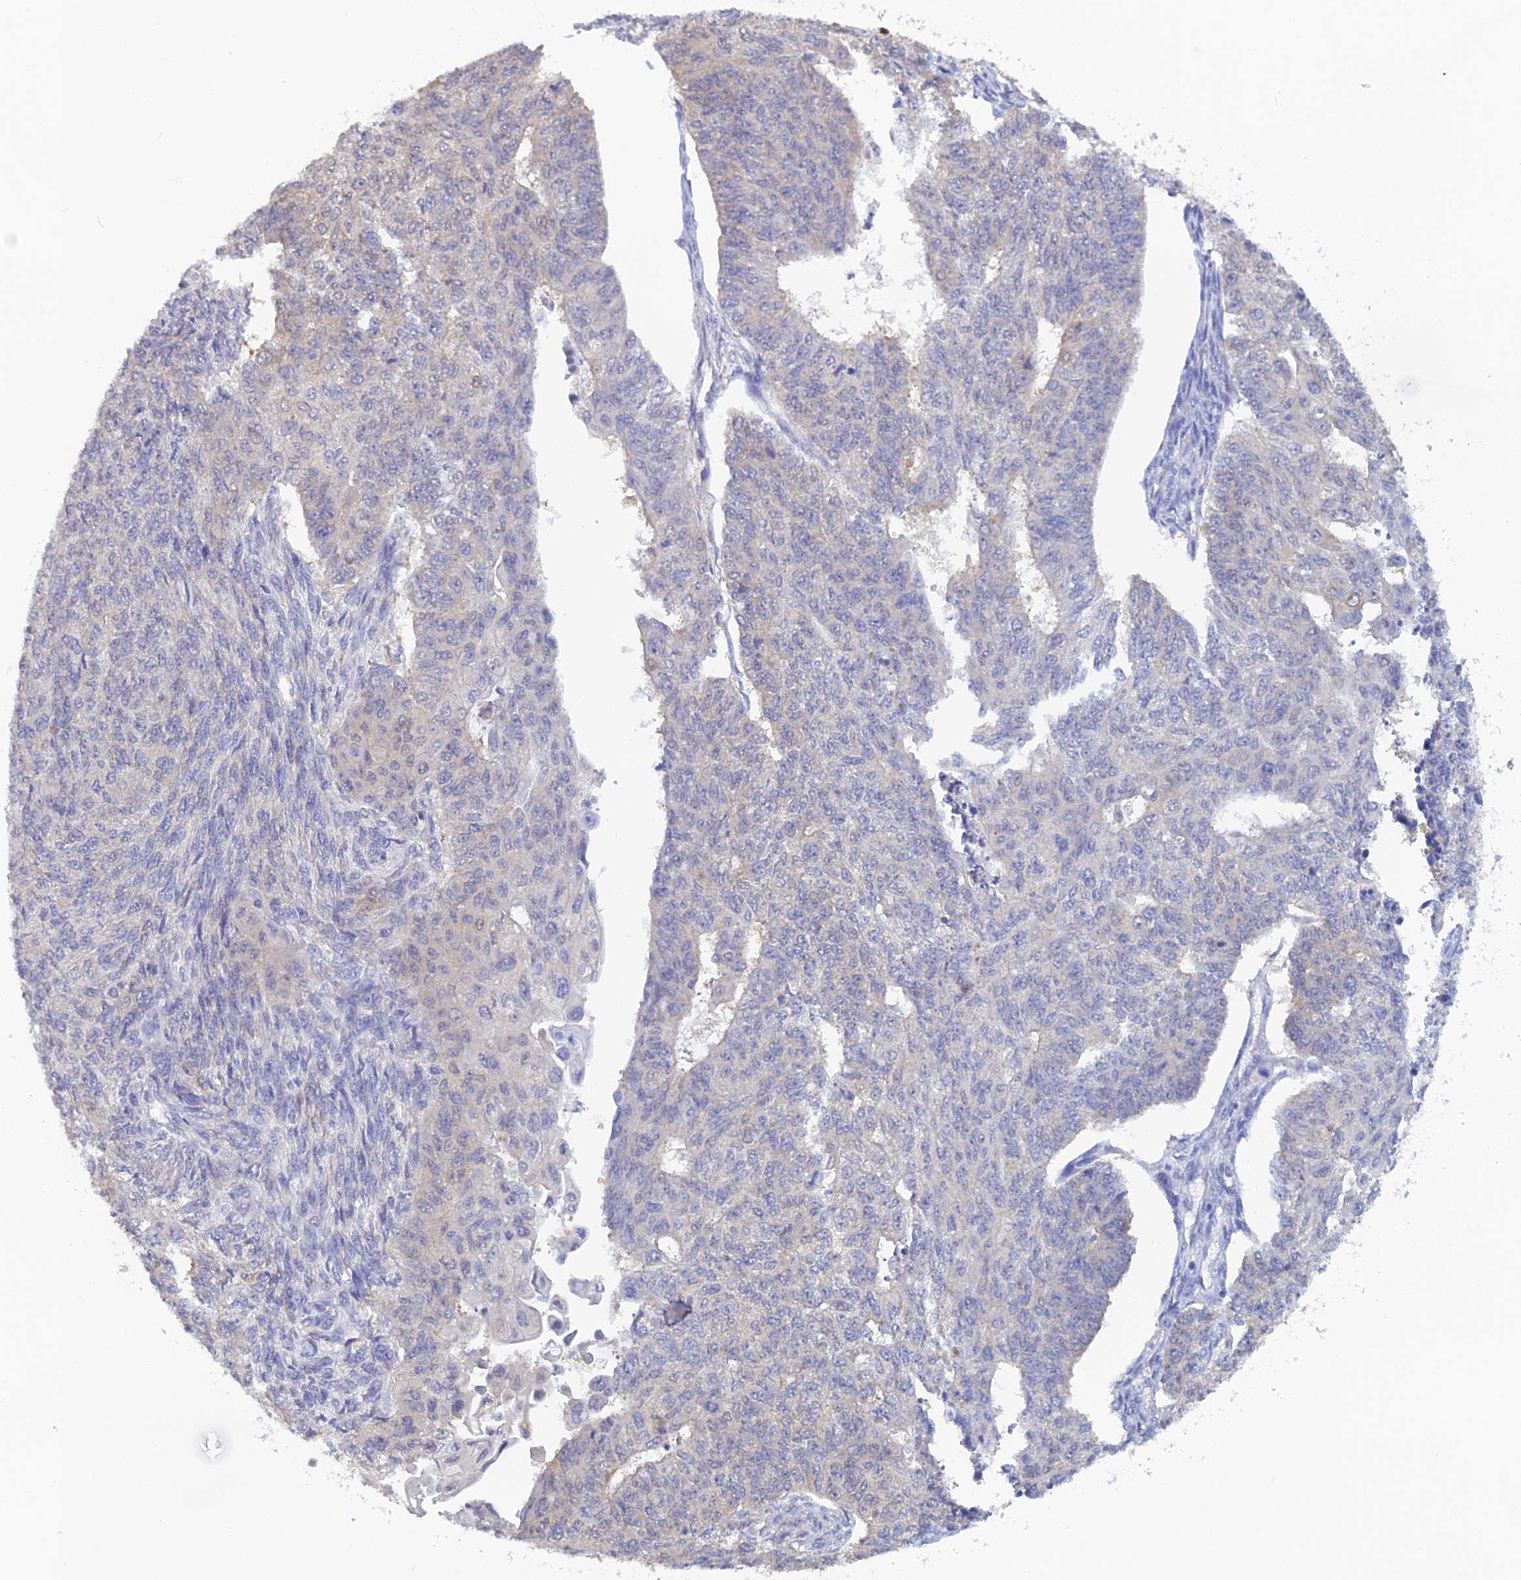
{"staining": {"intensity": "negative", "quantity": "none", "location": "none"}, "tissue": "endometrial cancer", "cell_type": "Tumor cells", "image_type": "cancer", "snomed": [{"axis": "morphology", "description": "Adenocarcinoma, NOS"}, {"axis": "topography", "description": "Endometrium"}], "caption": "Immunohistochemistry photomicrograph of neoplastic tissue: endometrial adenocarcinoma stained with DAB displays no significant protein expression in tumor cells.", "gene": "HINT1", "patient": {"sex": "female", "age": 32}}